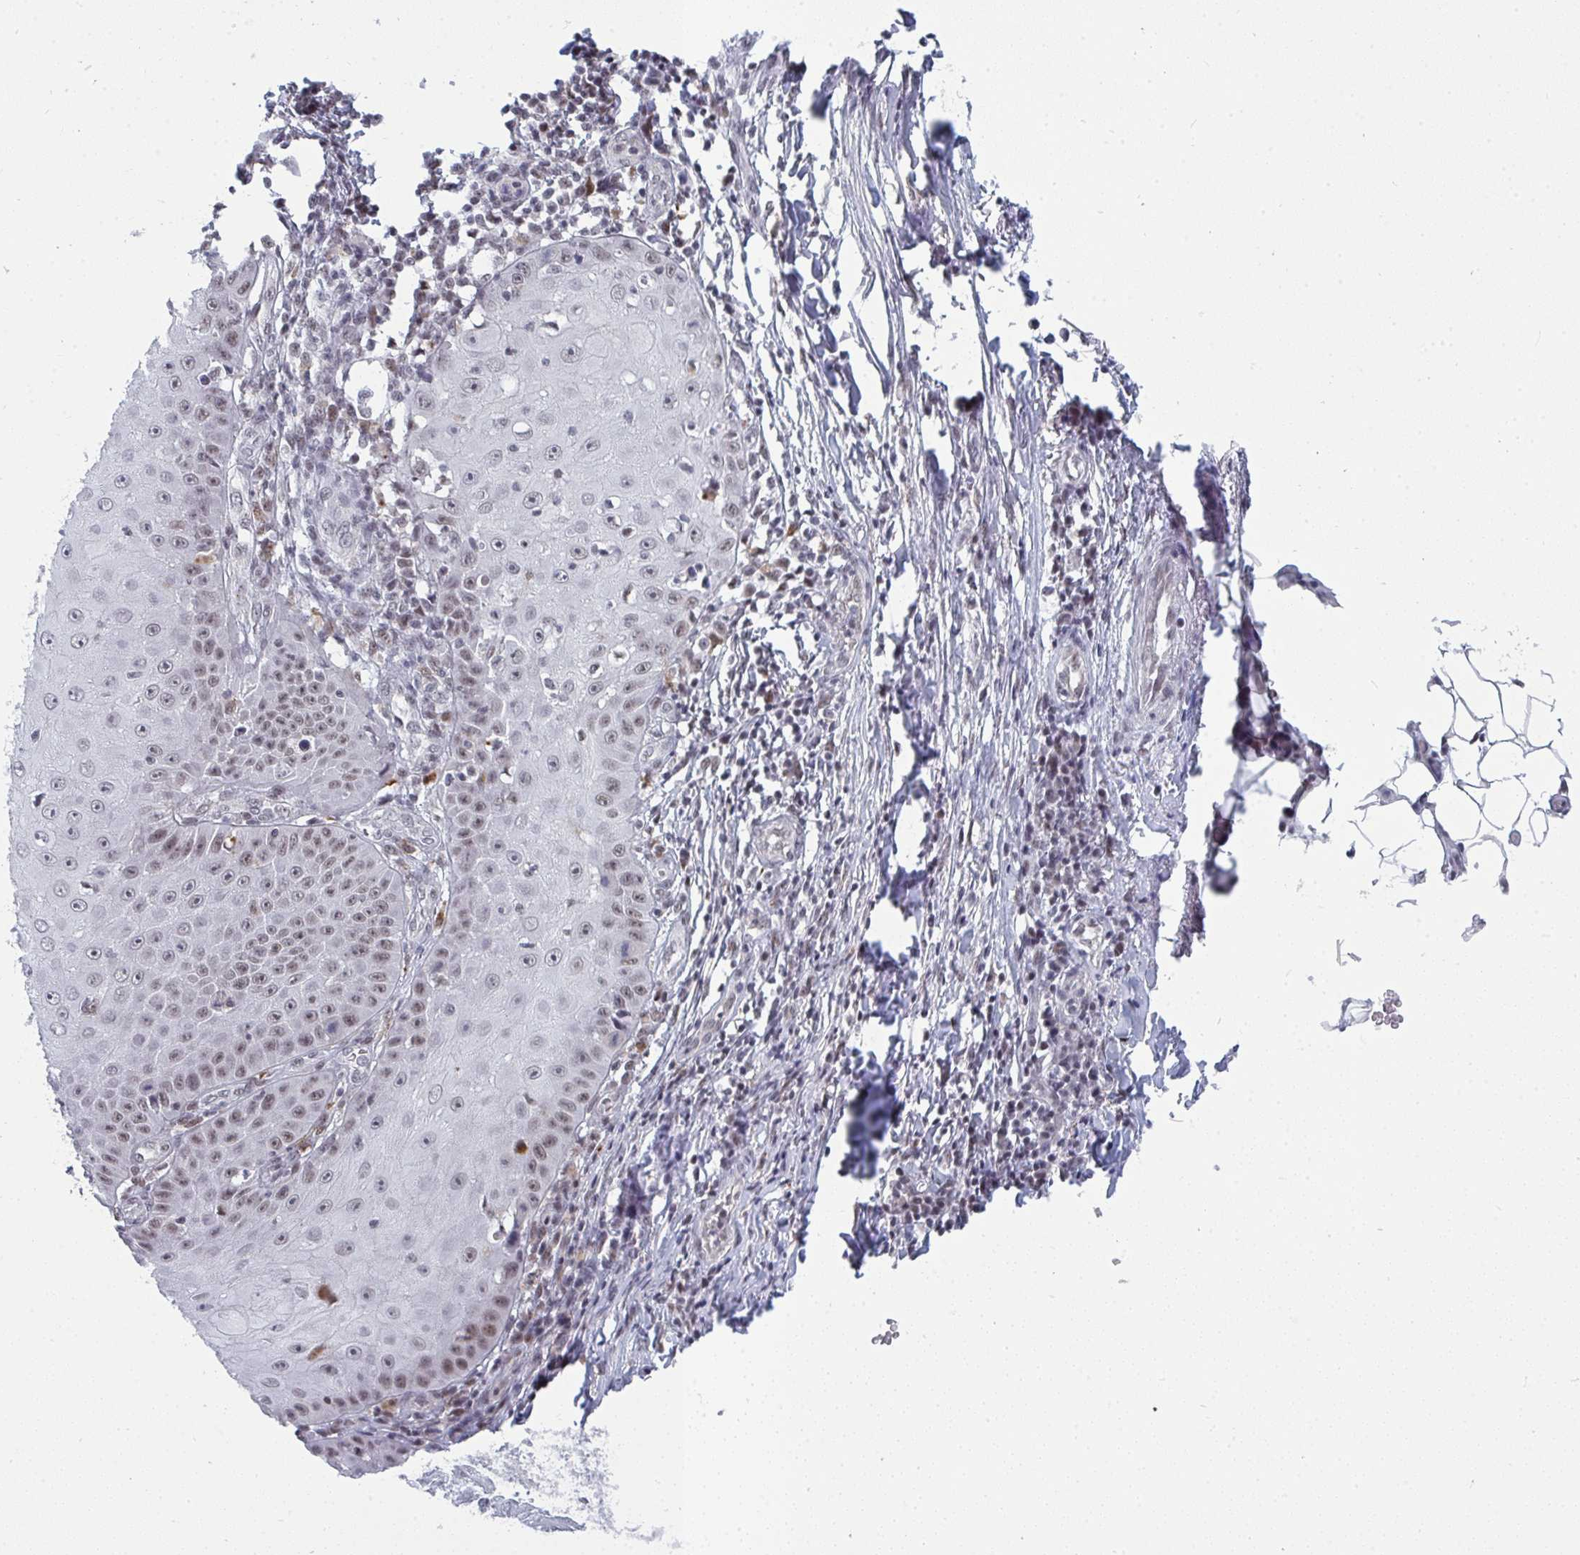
{"staining": {"intensity": "negative", "quantity": "none", "location": "none"}, "tissue": "skin cancer", "cell_type": "Tumor cells", "image_type": "cancer", "snomed": [{"axis": "morphology", "description": "Squamous cell carcinoma, NOS"}, {"axis": "topography", "description": "Skin"}], "caption": "A histopathology image of skin squamous cell carcinoma stained for a protein displays no brown staining in tumor cells.", "gene": "ATF1", "patient": {"sex": "male", "age": 70}}